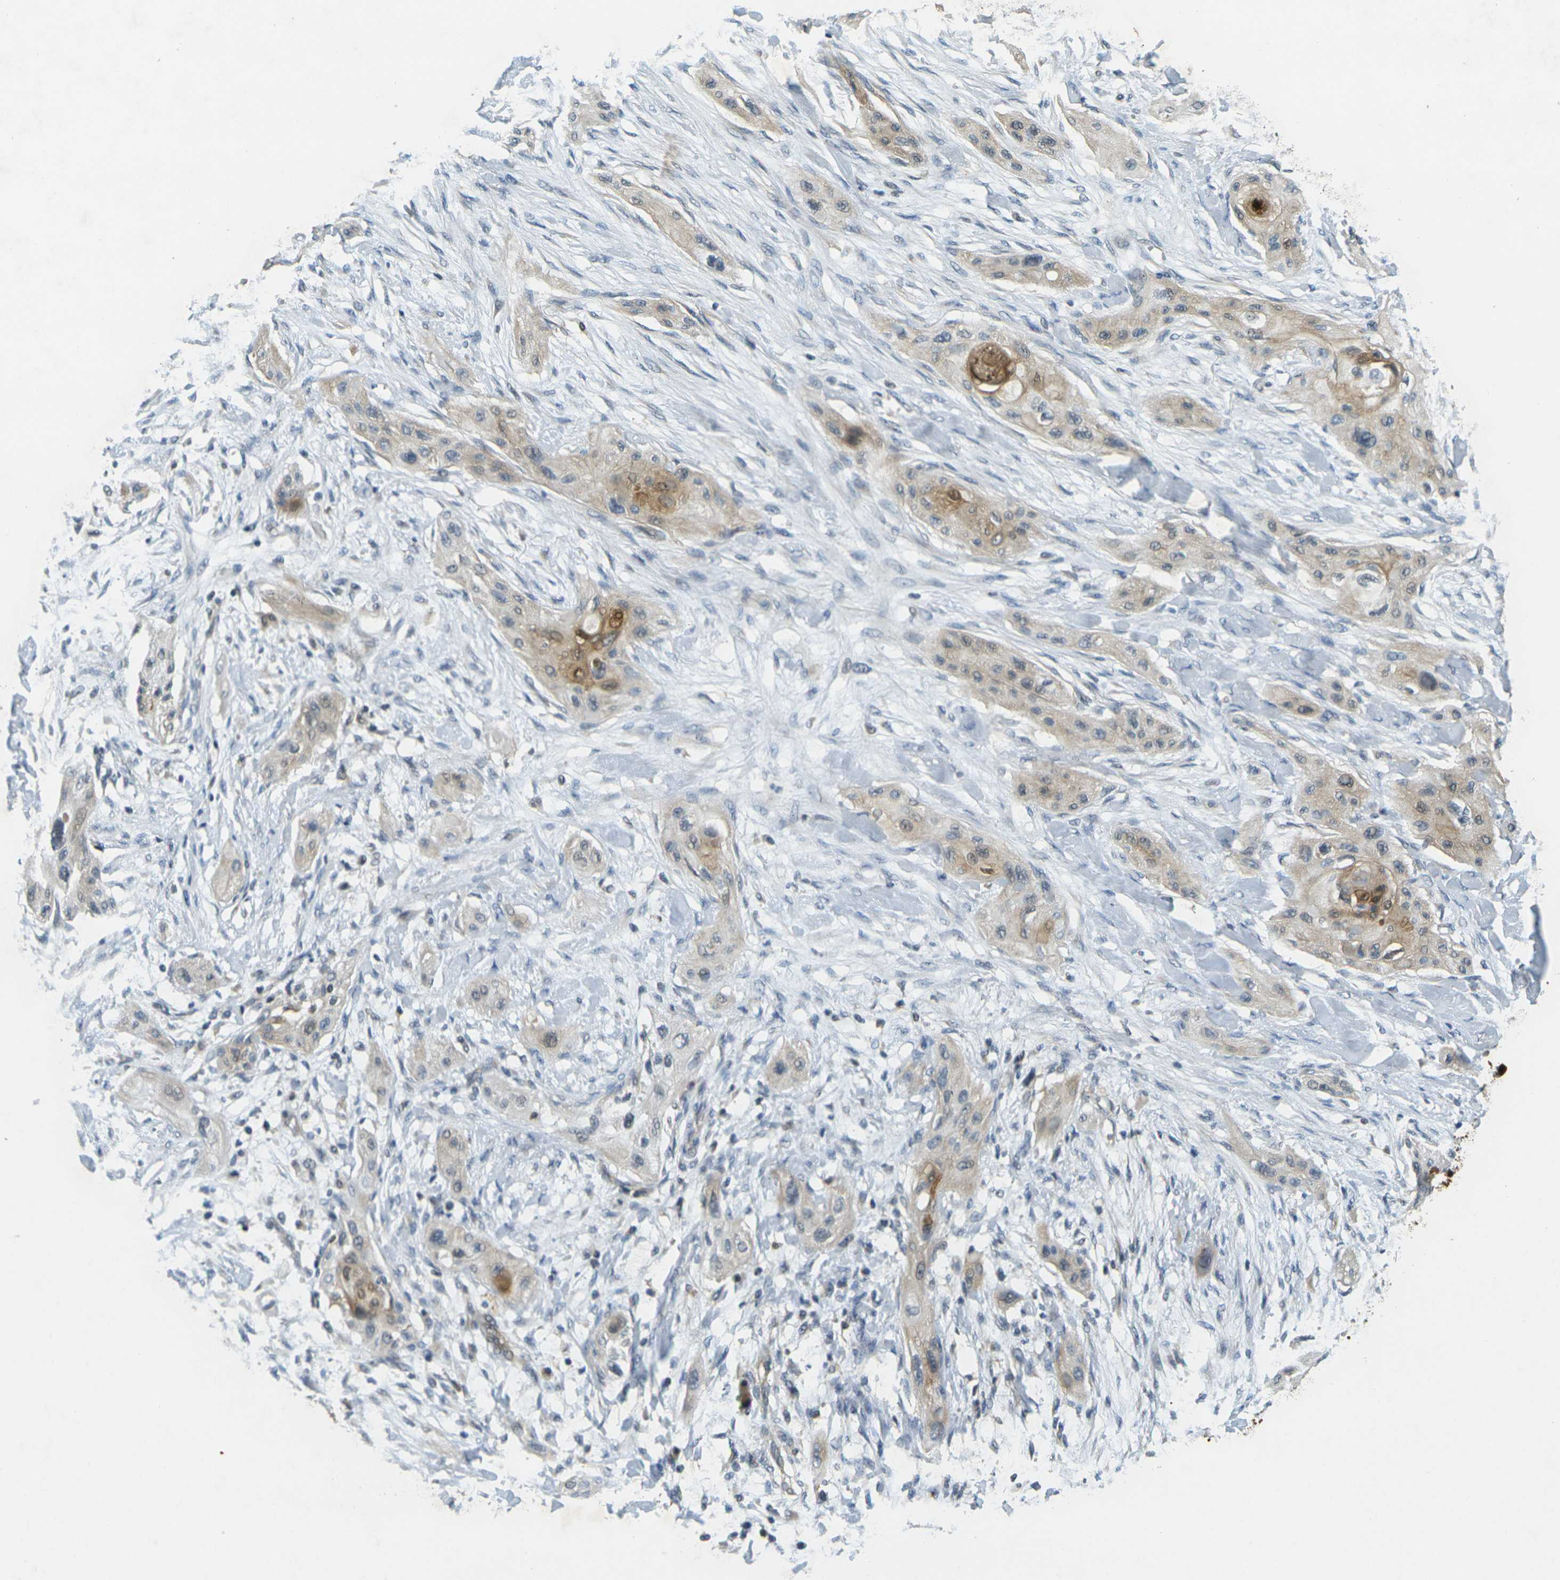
{"staining": {"intensity": "weak", "quantity": ">75%", "location": "cytoplasmic/membranous"}, "tissue": "lung cancer", "cell_type": "Tumor cells", "image_type": "cancer", "snomed": [{"axis": "morphology", "description": "Squamous cell carcinoma, NOS"}, {"axis": "topography", "description": "Lung"}], "caption": "Human squamous cell carcinoma (lung) stained for a protein (brown) displays weak cytoplasmic/membranous positive staining in about >75% of tumor cells.", "gene": "KLHL8", "patient": {"sex": "female", "age": 47}}